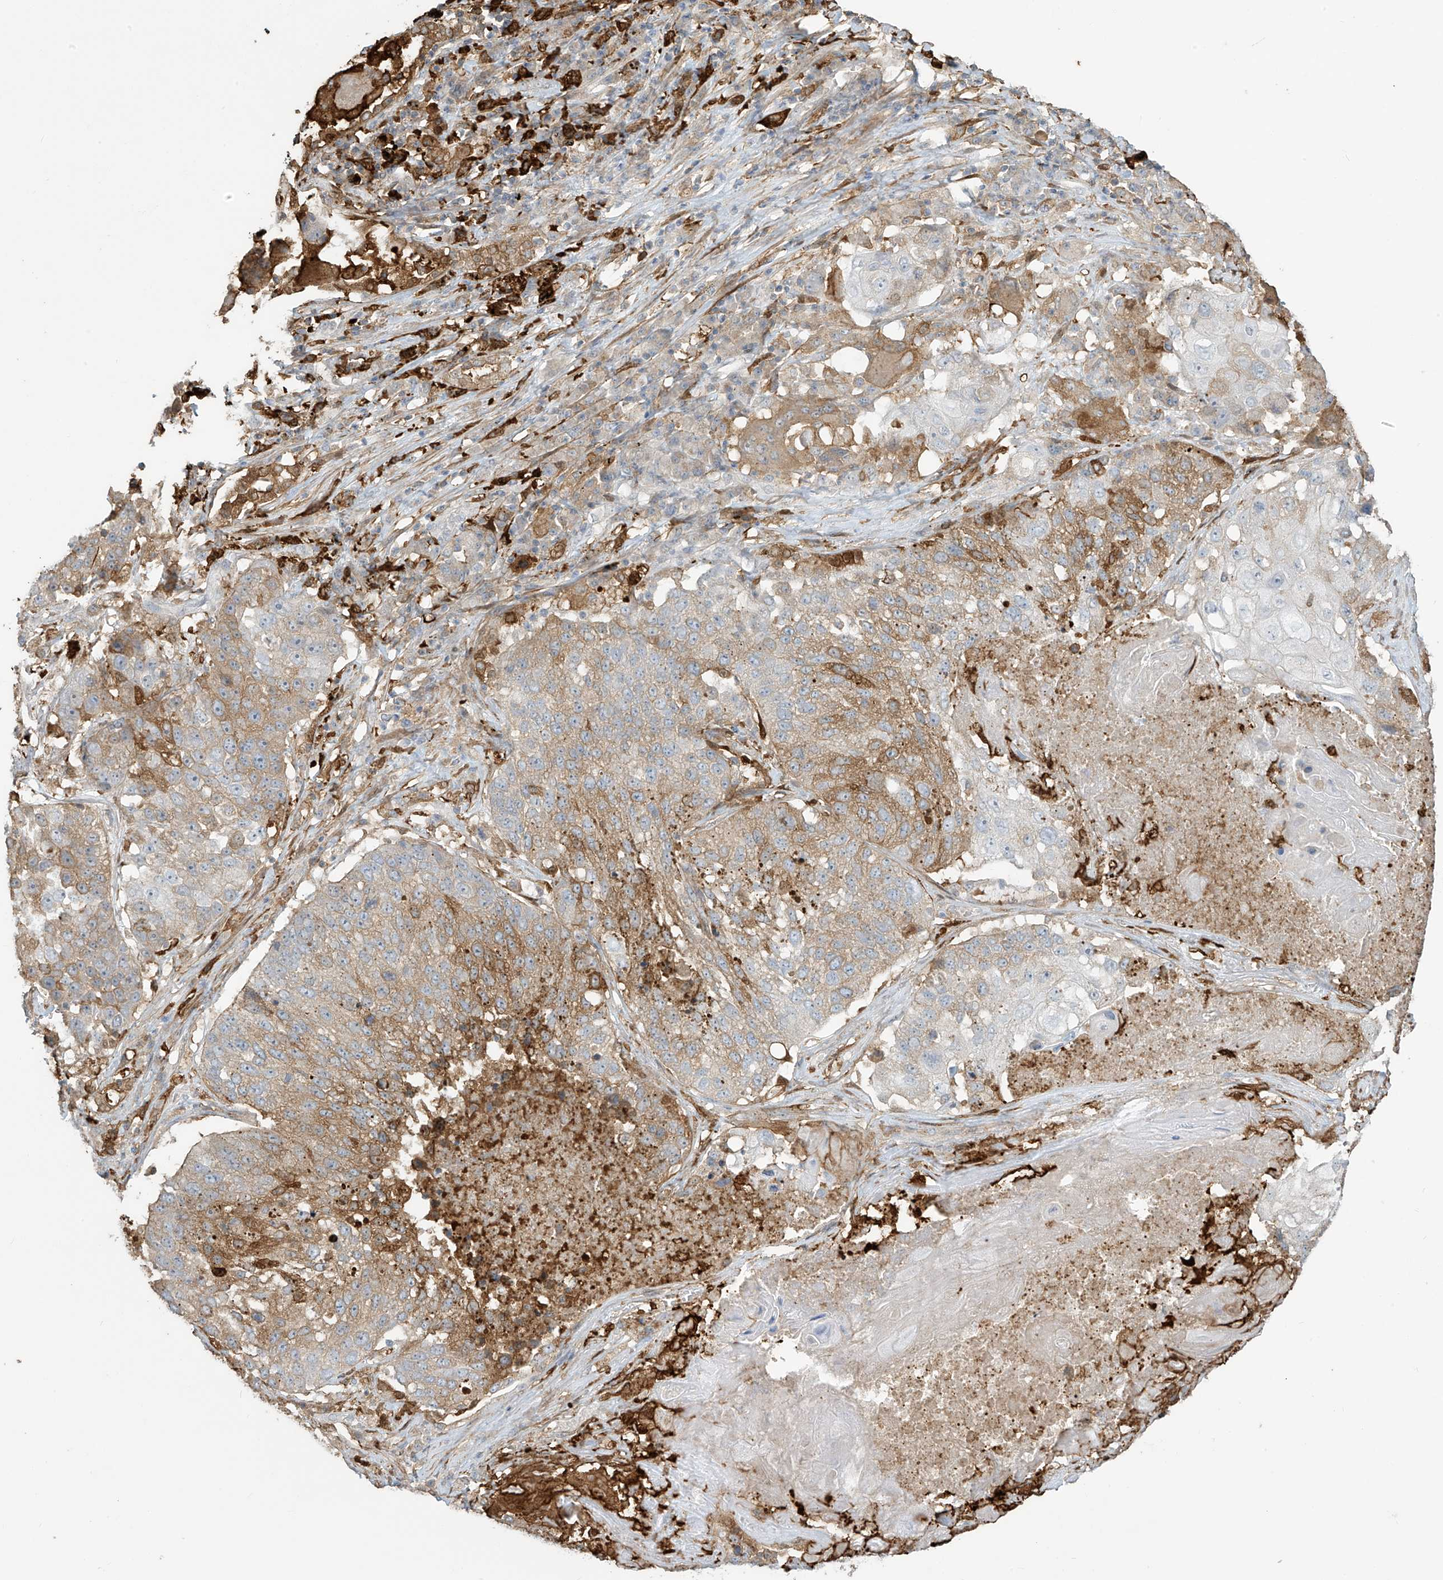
{"staining": {"intensity": "moderate", "quantity": "25%-75%", "location": "cytoplasmic/membranous"}, "tissue": "lung cancer", "cell_type": "Tumor cells", "image_type": "cancer", "snomed": [{"axis": "morphology", "description": "Squamous cell carcinoma, NOS"}, {"axis": "topography", "description": "Lung"}], "caption": "This photomicrograph demonstrates immunohistochemistry (IHC) staining of lung squamous cell carcinoma, with medium moderate cytoplasmic/membranous positivity in about 25%-75% of tumor cells.", "gene": "TAGAP", "patient": {"sex": "male", "age": 61}}